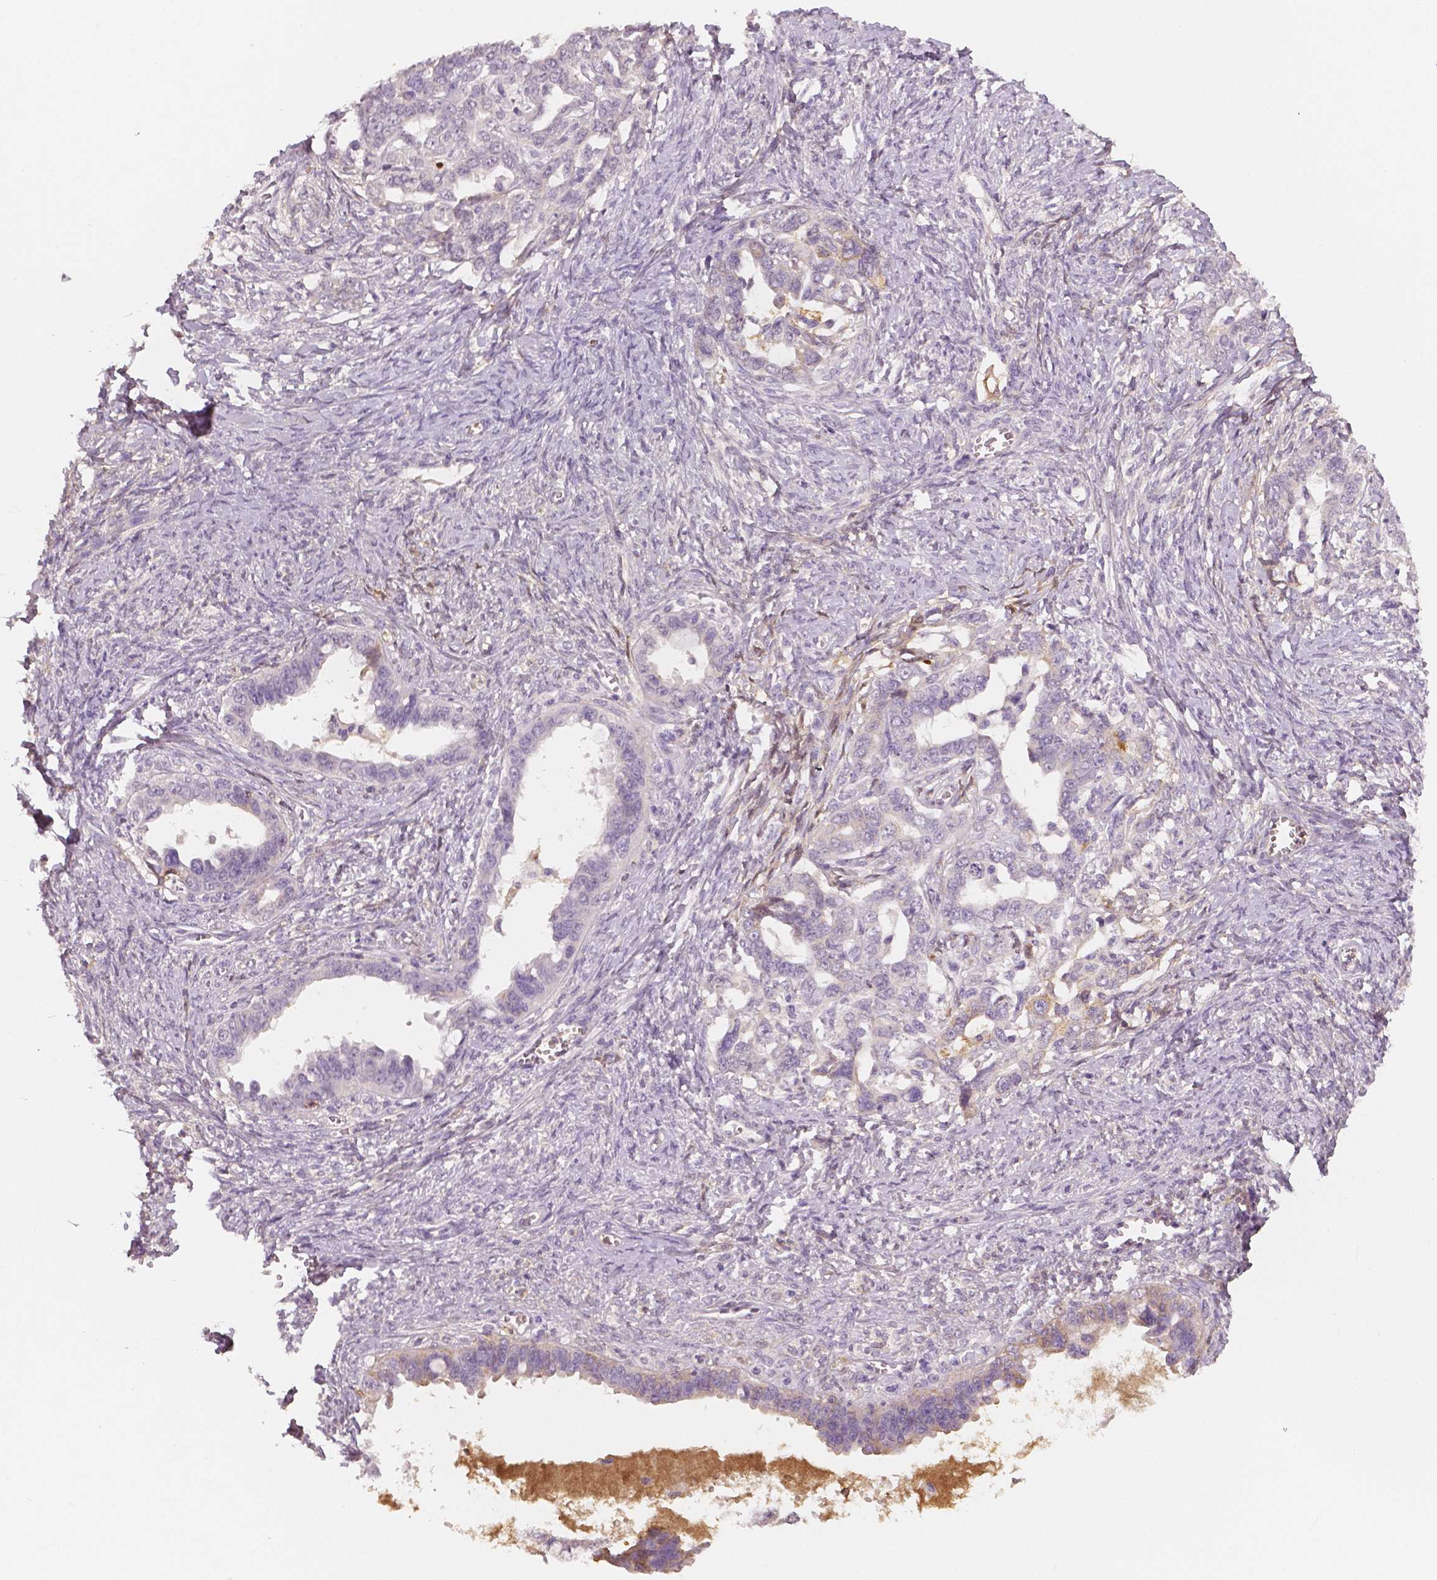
{"staining": {"intensity": "negative", "quantity": "none", "location": "none"}, "tissue": "ovarian cancer", "cell_type": "Tumor cells", "image_type": "cancer", "snomed": [{"axis": "morphology", "description": "Cystadenocarcinoma, serous, NOS"}, {"axis": "topography", "description": "Ovary"}], "caption": "The image shows no significant expression in tumor cells of ovarian cancer (serous cystadenocarcinoma).", "gene": "APOA4", "patient": {"sex": "female", "age": 69}}